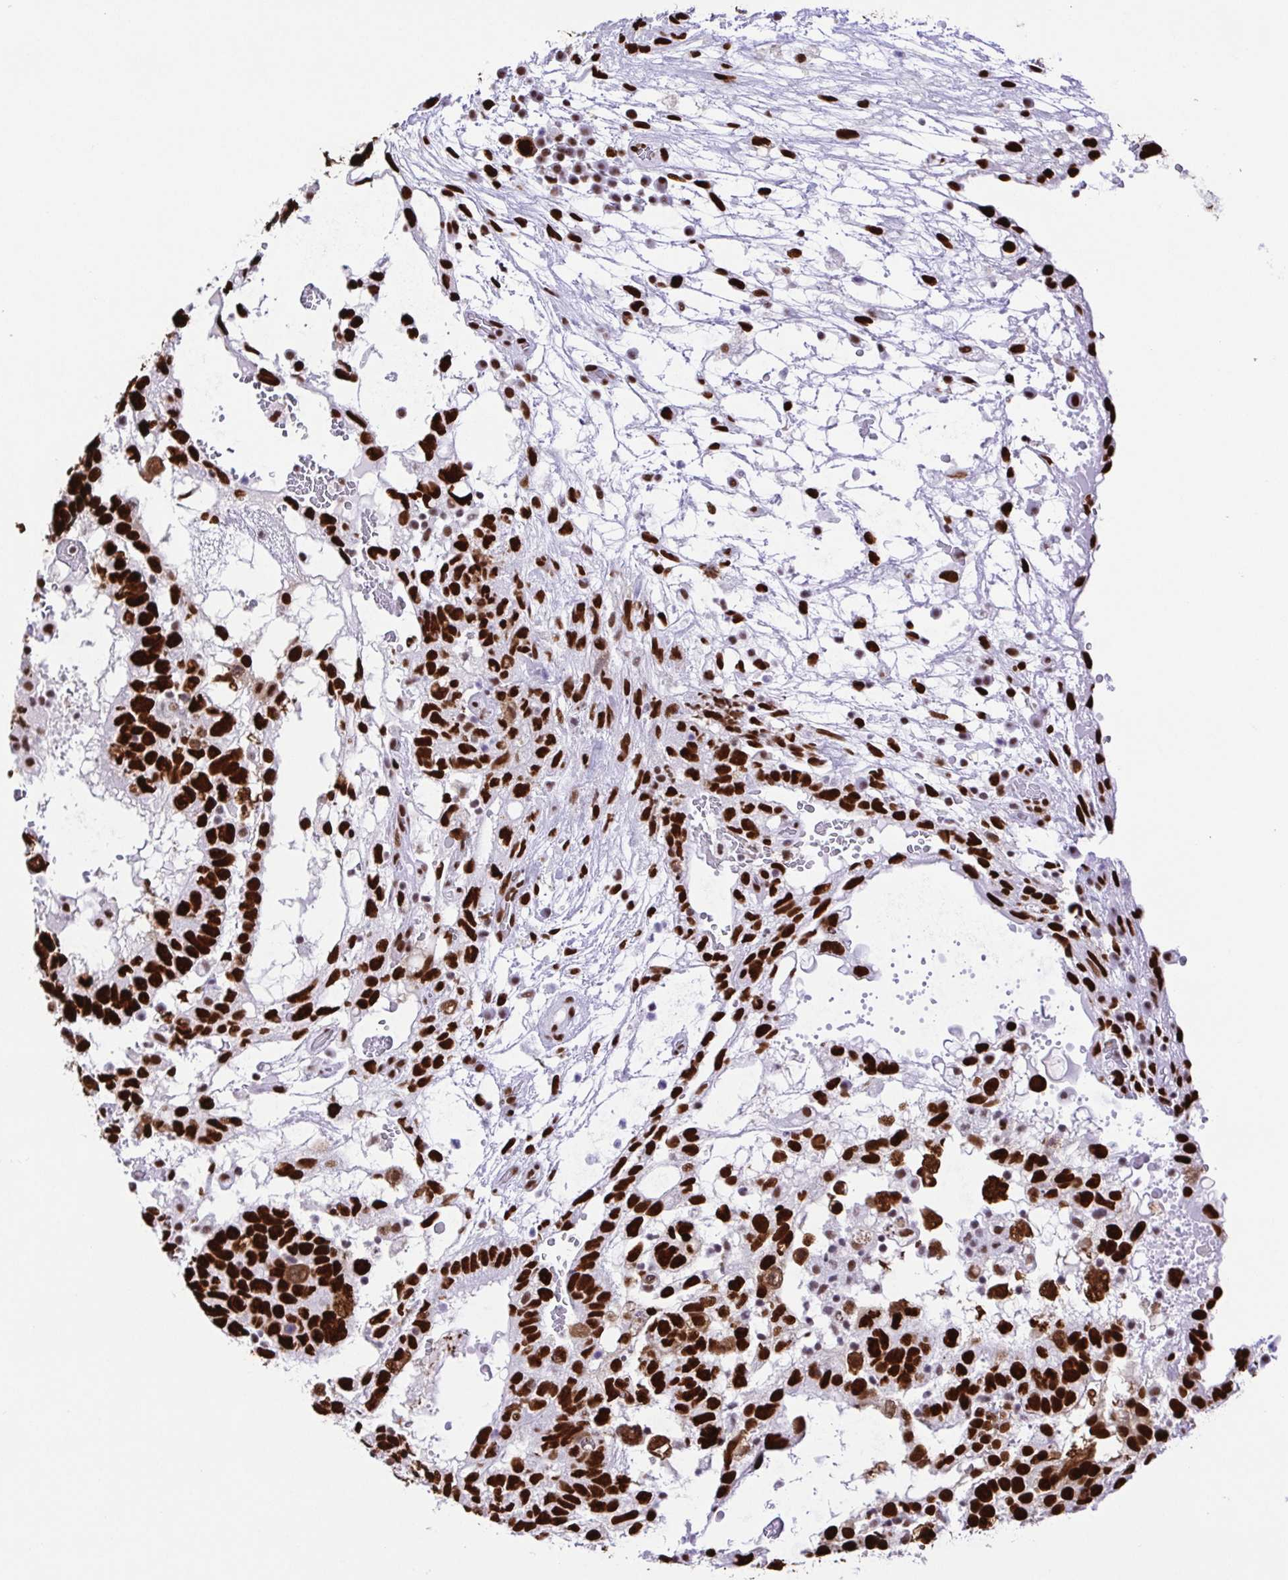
{"staining": {"intensity": "strong", "quantity": ">75%", "location": "nuclear"}, "tissue": "testis cancer", "cell_type": "Tumor cells", "image_type": "cancer", "snomed": [{"axis": "morphology", "description": "Normal tissue, NOS"}, {"axis": "morphology", "description": "Carcinoma, Embryonal, NOS"}, {"axis": "topography", "description": "Testis"}], "caption": "Human testis cancer (embryonal carcinoma) stained for a protein (brown) shows strong nuclear positive staining in approximately >75% of tumor cells.", "gene": "TRIM28", "patient": {"sex": "male", "age": 32}}